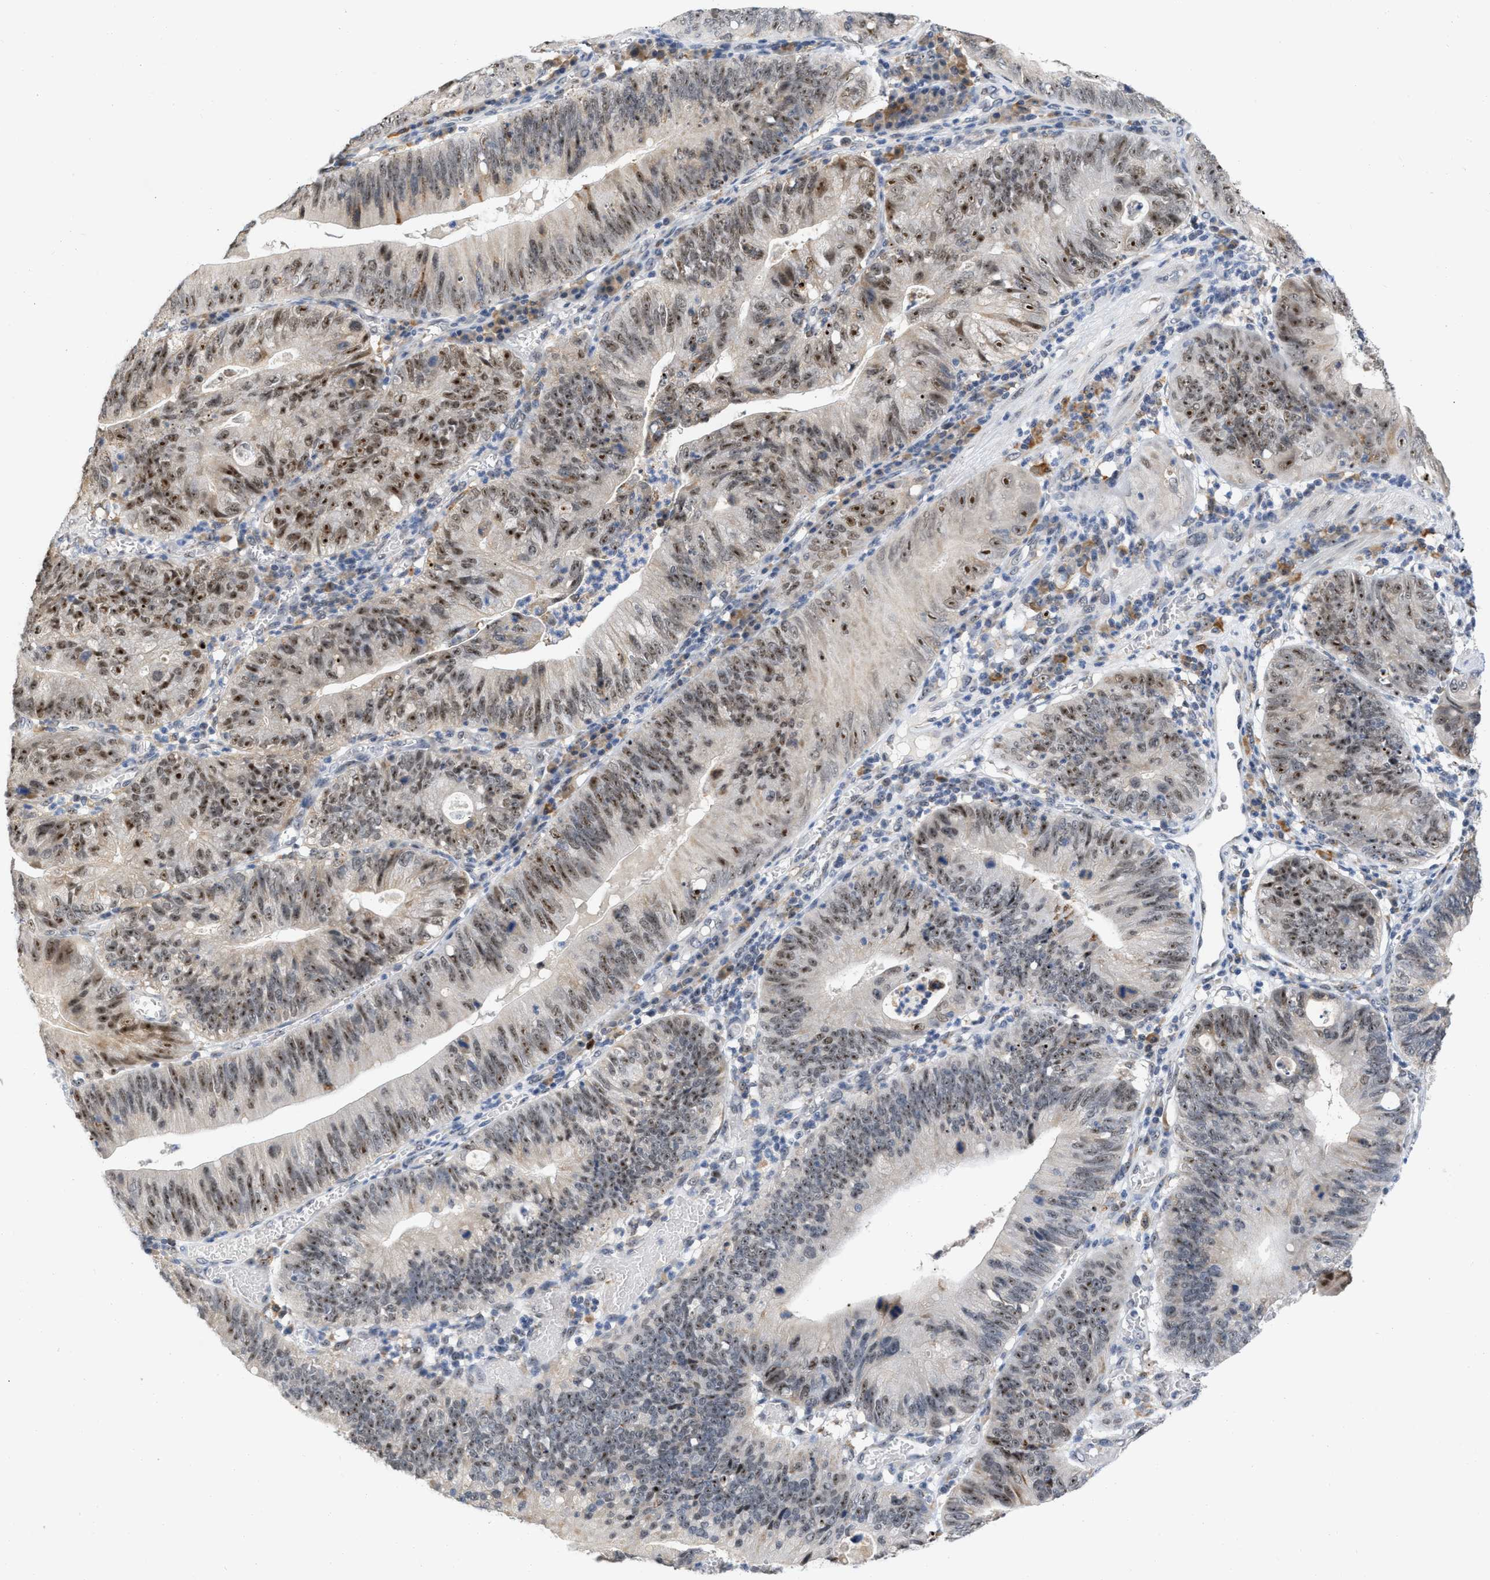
{"staining": {"intensity": "moderate", "quantity": ">75%", "location": "nuclear"}, "tissue": "stomach cancer", "cell_type": "Tumor cells", "image_type": "cancer", "snomed": [{"axis": "morphology", "description": "Adenocarcinoma, NOS"}, {"axis": "topography", "description": "Stomach"}], "caption": "DAB immunohistochemical staining of human stomach adenocarcinoma shows moderate nuclear protein positivity in about >75% of tumor cells.", "gene": "ELAC2", "patient": {"sex": "male", "age": 59}}